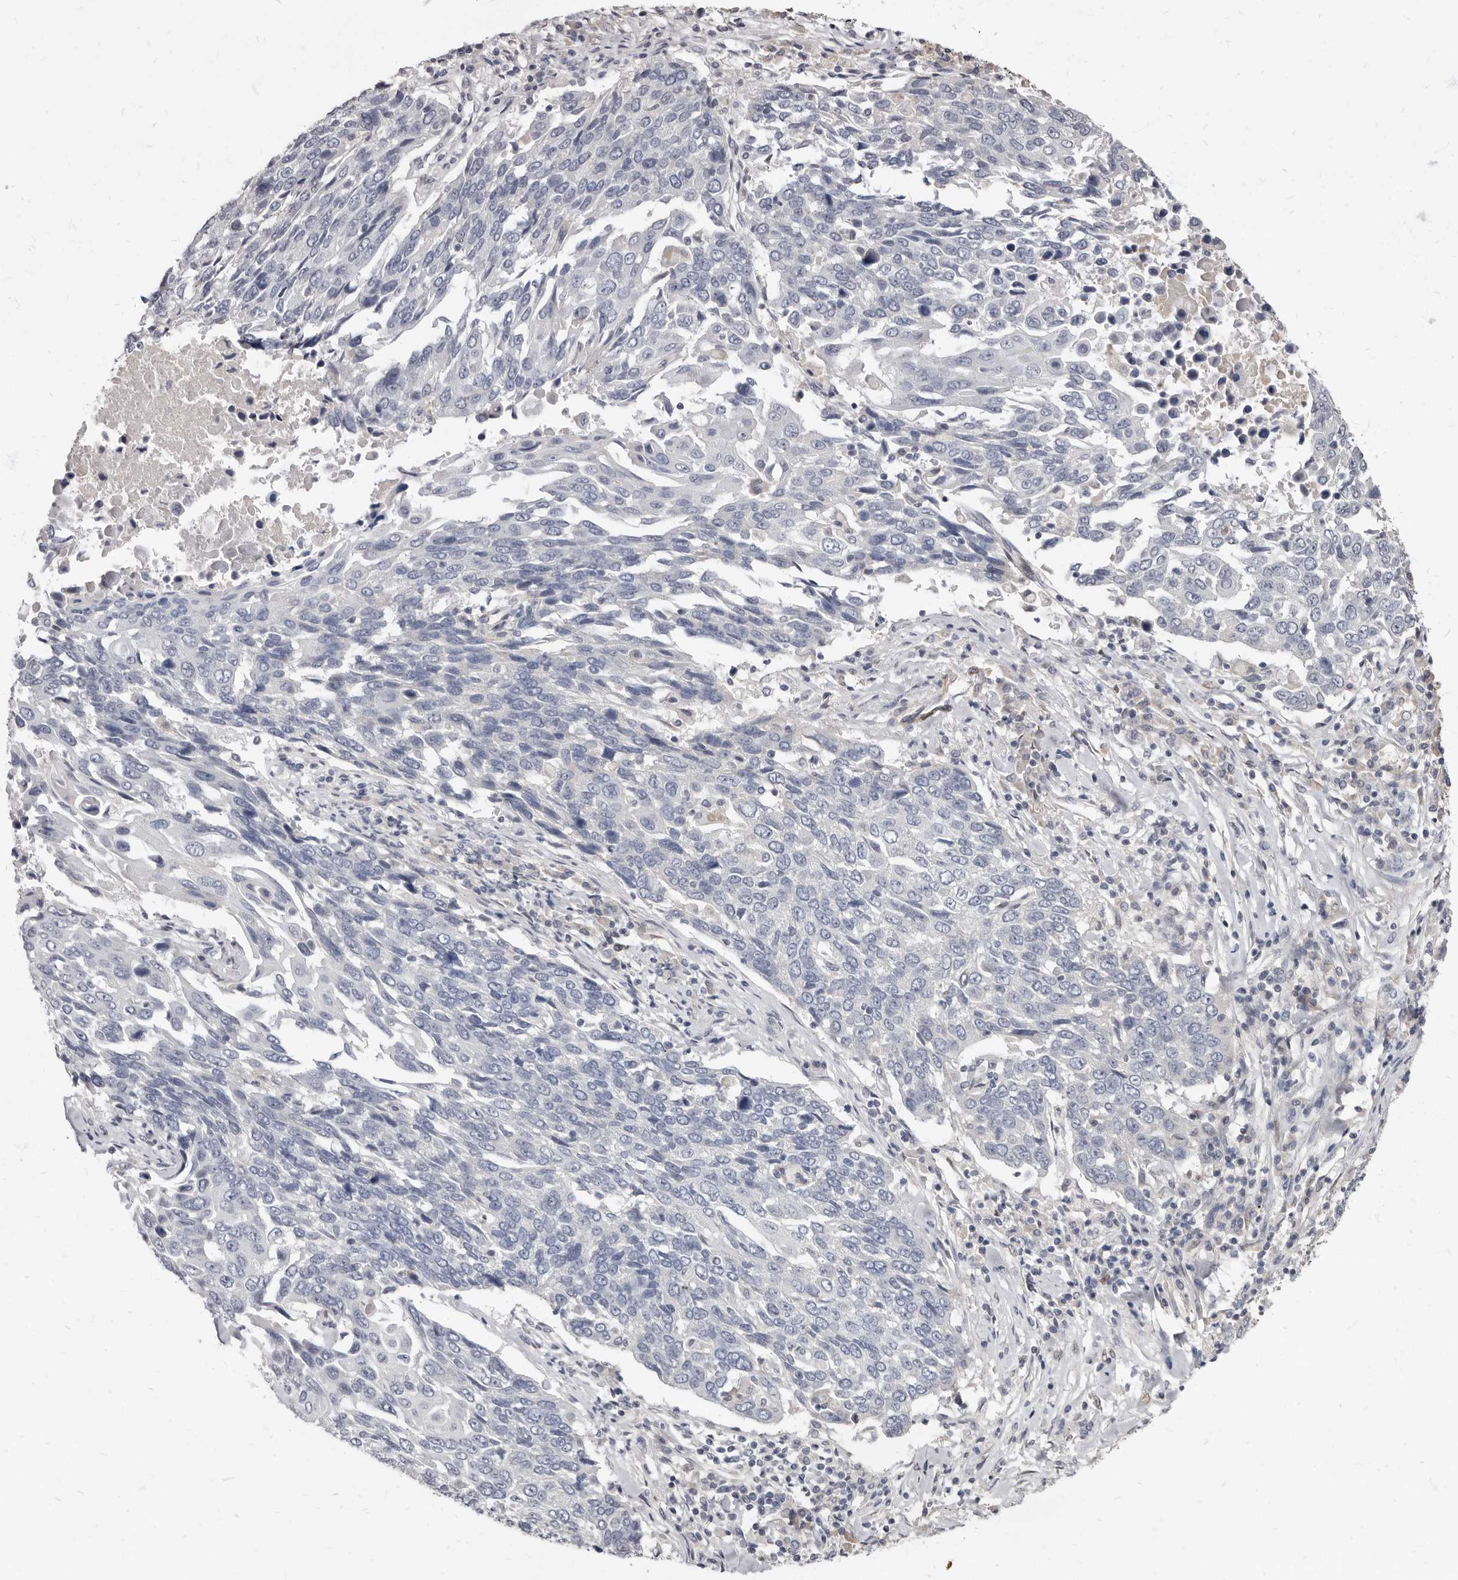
{"staining": {"intensity": "negative", "quantity": "none", "location": "none"}, "tissue": "lung cancer", "cell_type": "Tumor cells", "image_type": "cancer", "snomed": [{"axis": "morphology", "description": "Squamous cell carcinoma, NOS"}, {"axis": "topography", "description": "Lung"}], "caption": "Lung cancer was stained to show a protein in brown. There is no significant expression in tumor cells.", "gene": "MRGPRF", "patient": {"sex": "male", "age": 66}}